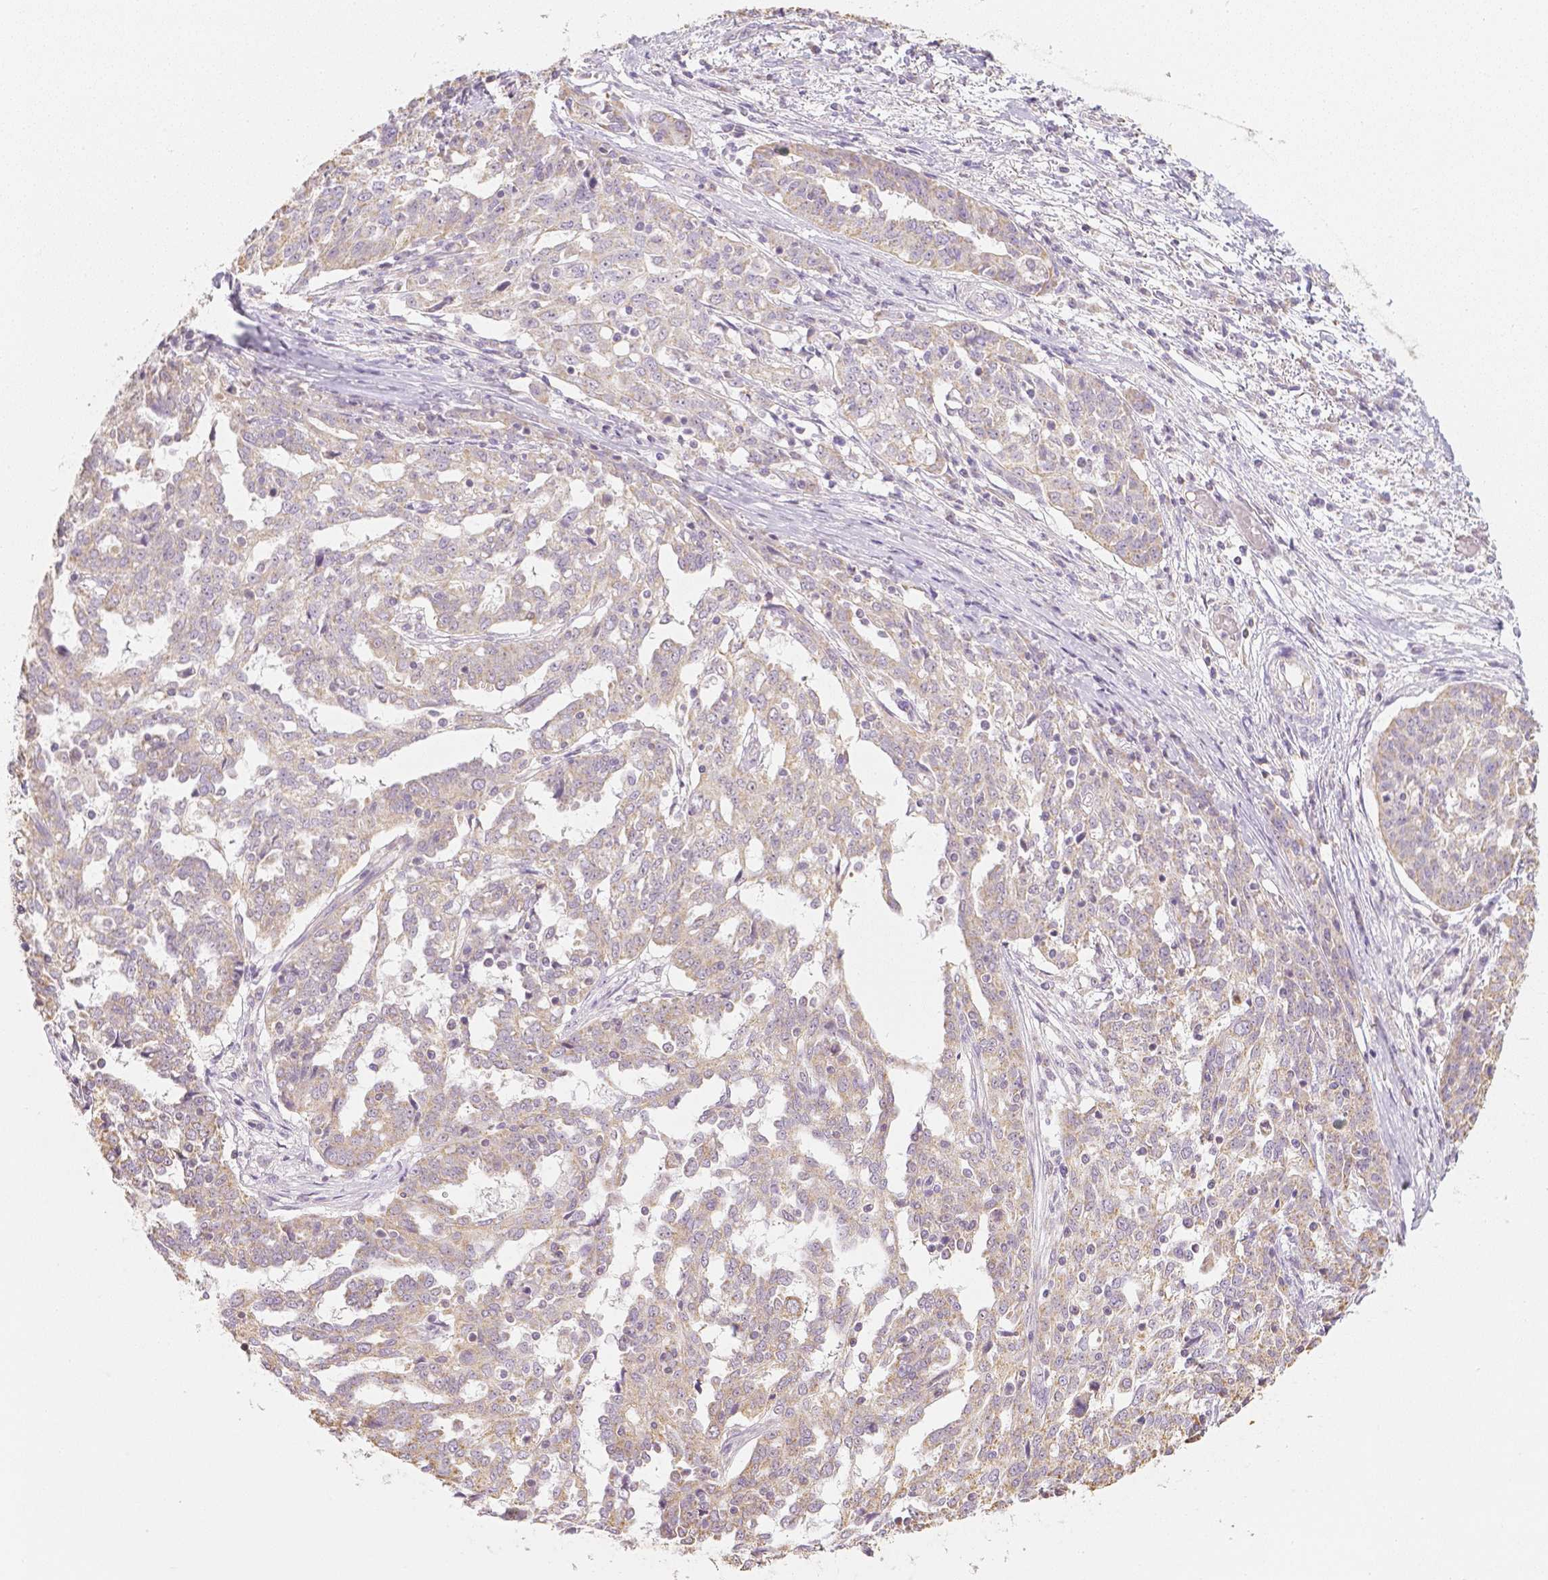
{"staining": {"intensity": "weak", "quantity": ">75%", "location": "cytoplasmic/membranous"}, "tissue": "ovarian cancer", "cell_type": "Tumor cells", "image_type": "cancer", "snomed": [{"axis": "morphology", "description": "Cystadenocarcinoma, serous, NOS"}, {"axis": "topography", "description": "Ovary"}], "caption": "Protein analysis of serous cystadenocarcinoma (ovarian) tissue reveals weak cytoplasmic/membranous positivity in approximately >75% of tumor cells. Nuclei are stained in blue.", "gene": "NVL", "patient": {"sex": "female", "age": 67}}